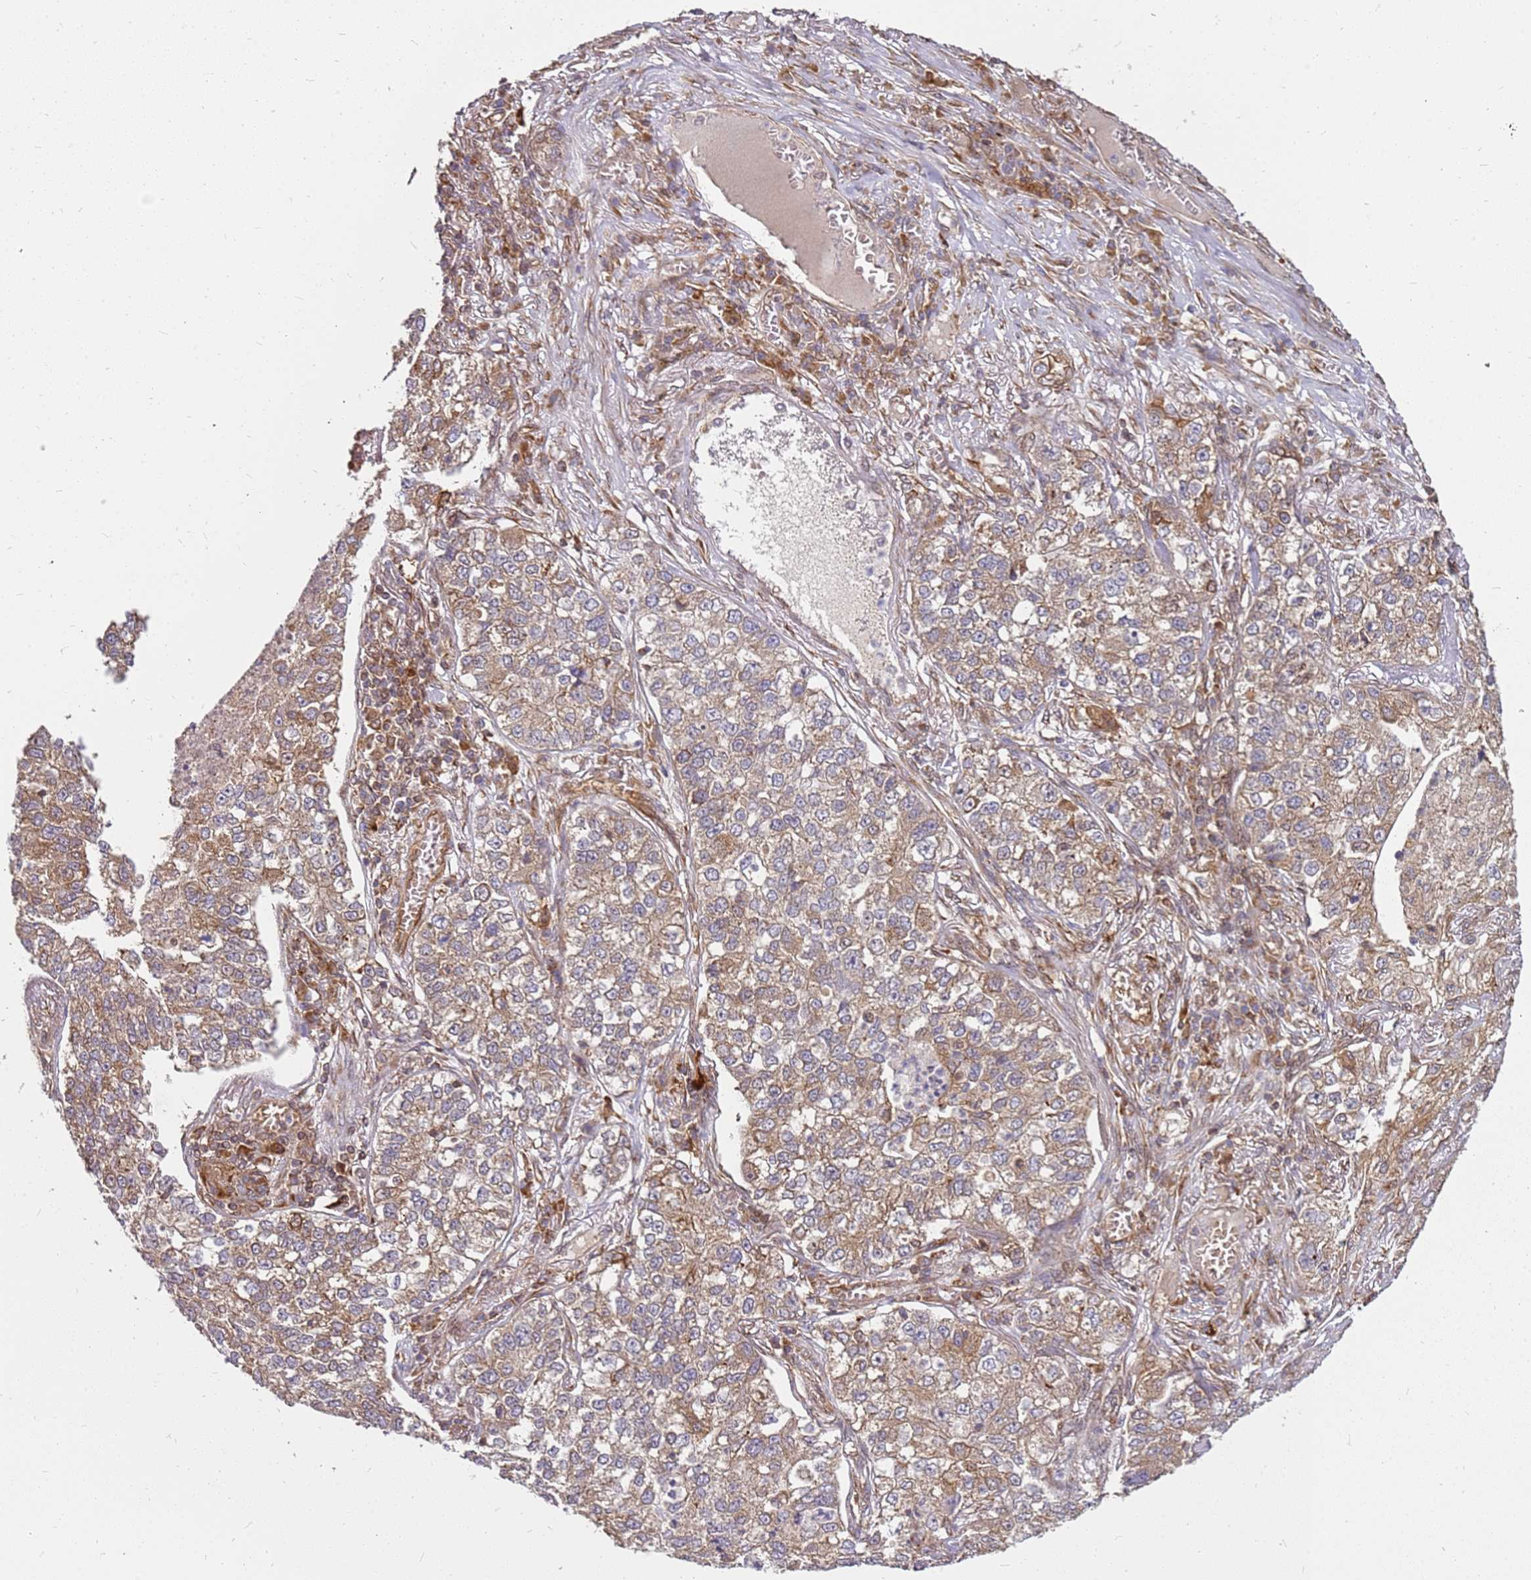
{"staining": {"intensity": "moderate", "quantity": ">75%", "location": "cytoplasmic/membranous"}, "tissue": "lung cancer", "cell_type": "Tumor cells", "image_type": "cancer", "snomed": [{"axis": "morphology", "description": "Adenocarcinoma, NOS"}, {"axis": "topography", "description": "Lung"}], "caption": "Immunohistochemistry (IHC) image of neoplastic tissue: lung adenocarcinoma stained using immunohistochemistry (IHC) reveals medium levels of moderate protein expression localized specifically in the cytoplasmic/membranous of tumor cells, appearing as a cytoplasmic/membranous brown color.", "gene": "NUDT14", "patient": {"sex": "male", "age": 49}}